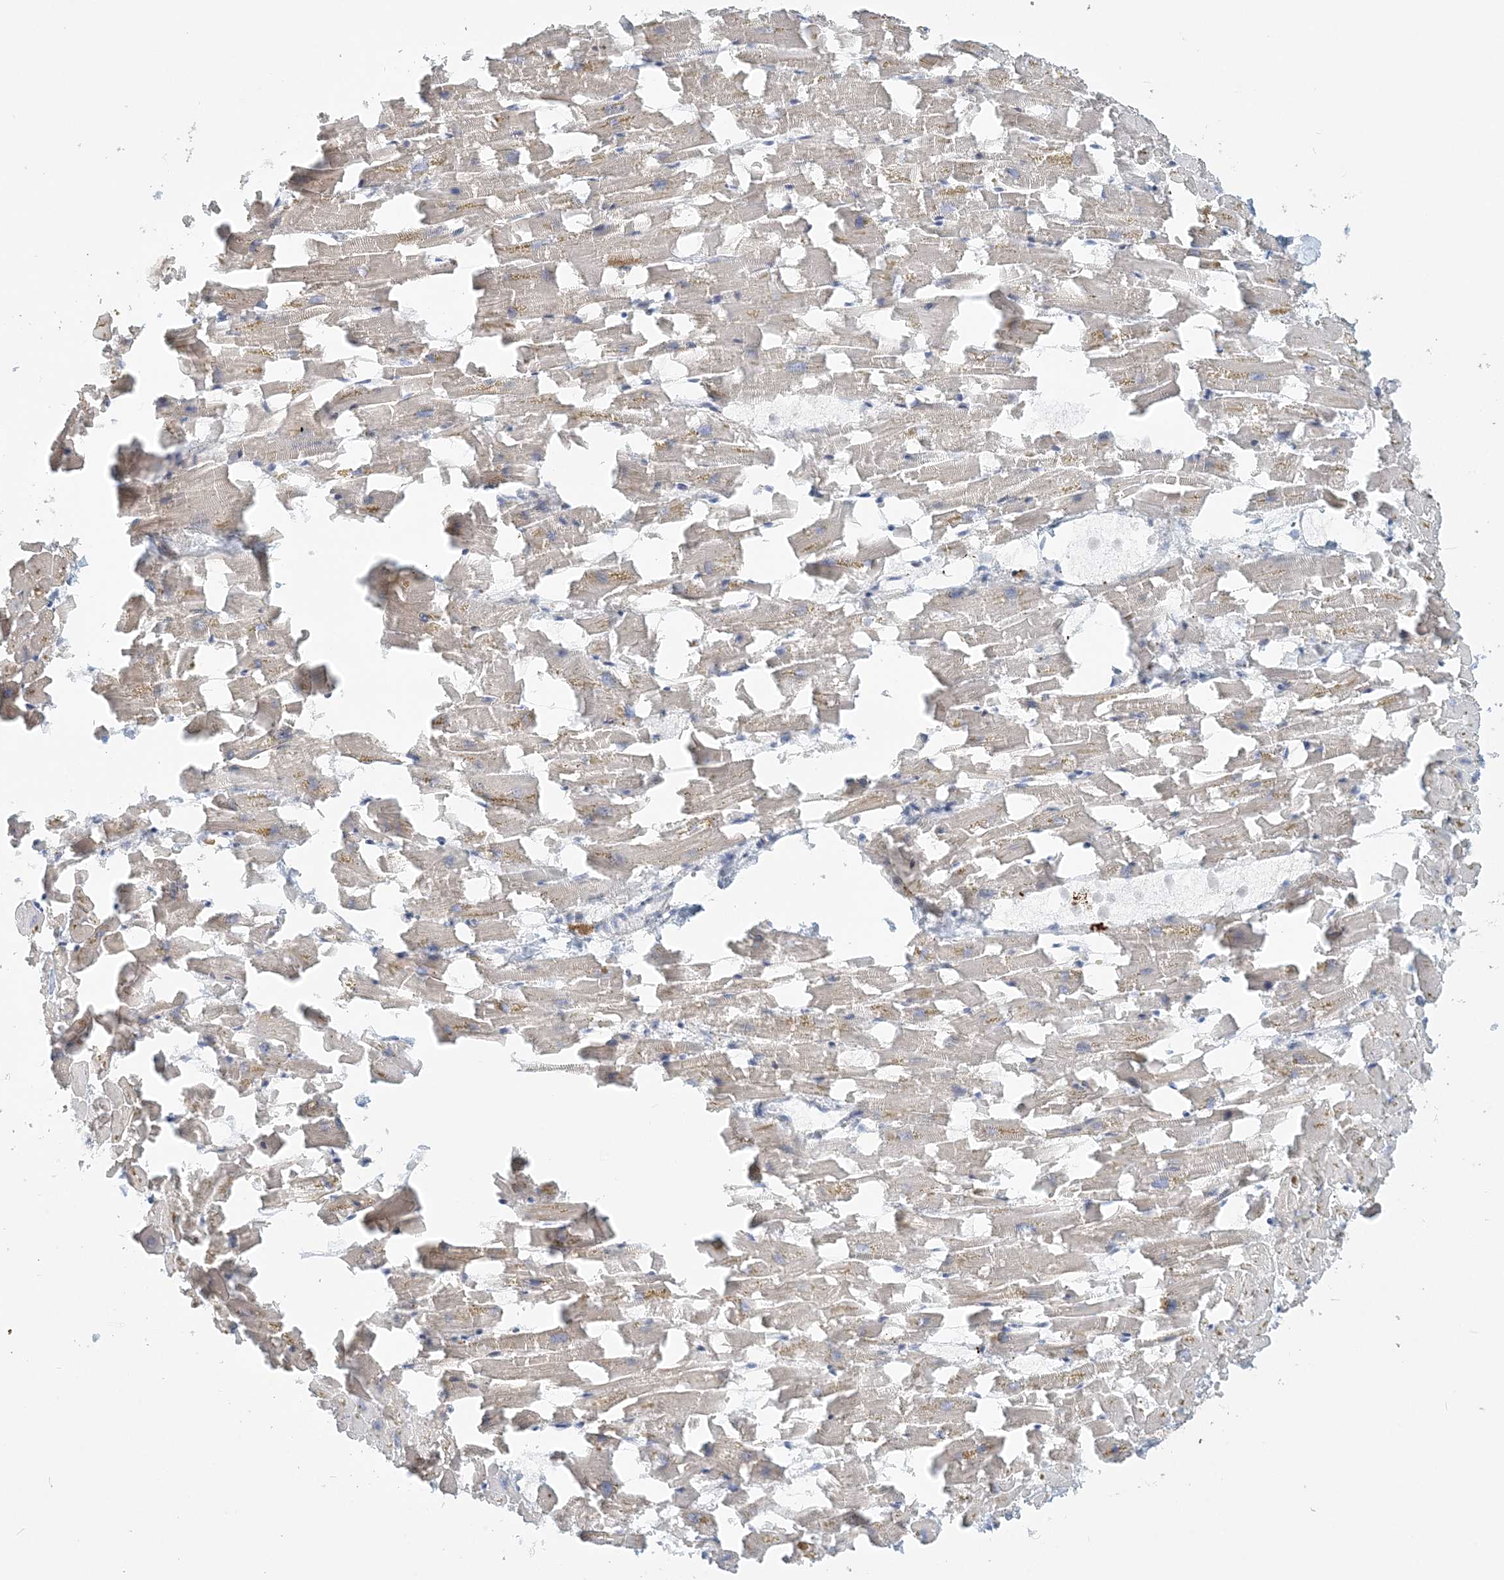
{"staining": {"intensity": "moderate", "quantity": "25%-75%", "location": "cytoplasmic/membranous"}, "tissue": "heart muscle", "cell_type": "Cardiomyocytes", "image_type": "normal", "snomed": [{"axis": "morphology", "description": "Normal tissue, NOS"}, {"axis": "topography", "description": "Heart"}], "caption": "Brown immunohistochemical staining in normal heart muscle reveals moderate cytoplasmic/membranous staining in approximately 25%-75% of cardiomyocytes.", "gene": "NAA11", "patient": {"sex": "female", "age": 64}}